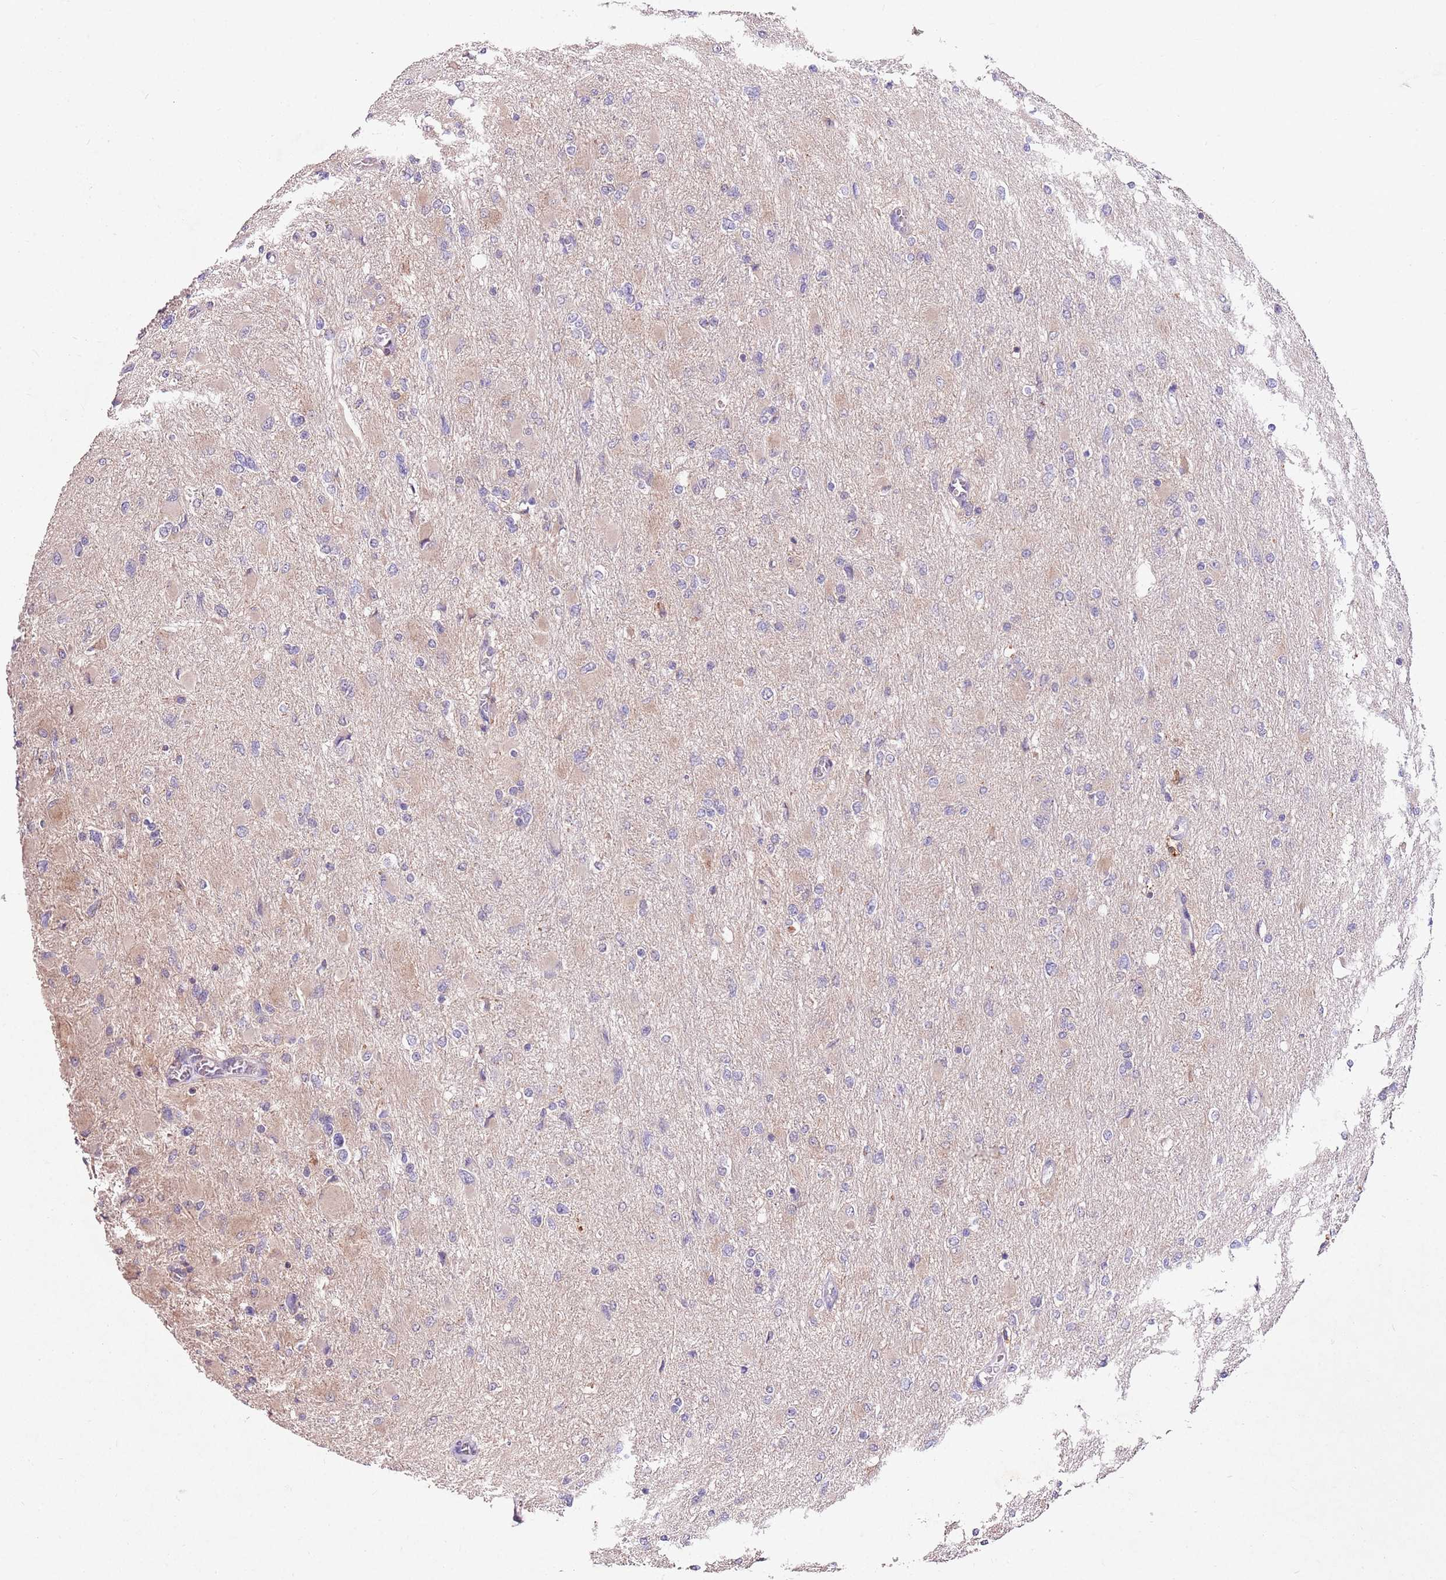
{"staining": {"intensity": "weak", "quantity": "<25%", "location": "cytoplasmic/membranous"}, "tissue": "glioma", "cell_type": "Tumor cells", "image_type": "cancer", "snomed": [{"axis": "morphology", "description": "Glioma, malignant, High grade"}, {"axis": "topography", "description": "Cerebral cortex"}], "caption": "A high-resolution histopathology image shows immunohistochemistry (IHC) staining of glioma, which exhibits no significant expression in tumor cells.", "gene": "NRDE2", "patient": {"sex": "female", "age": 36}}